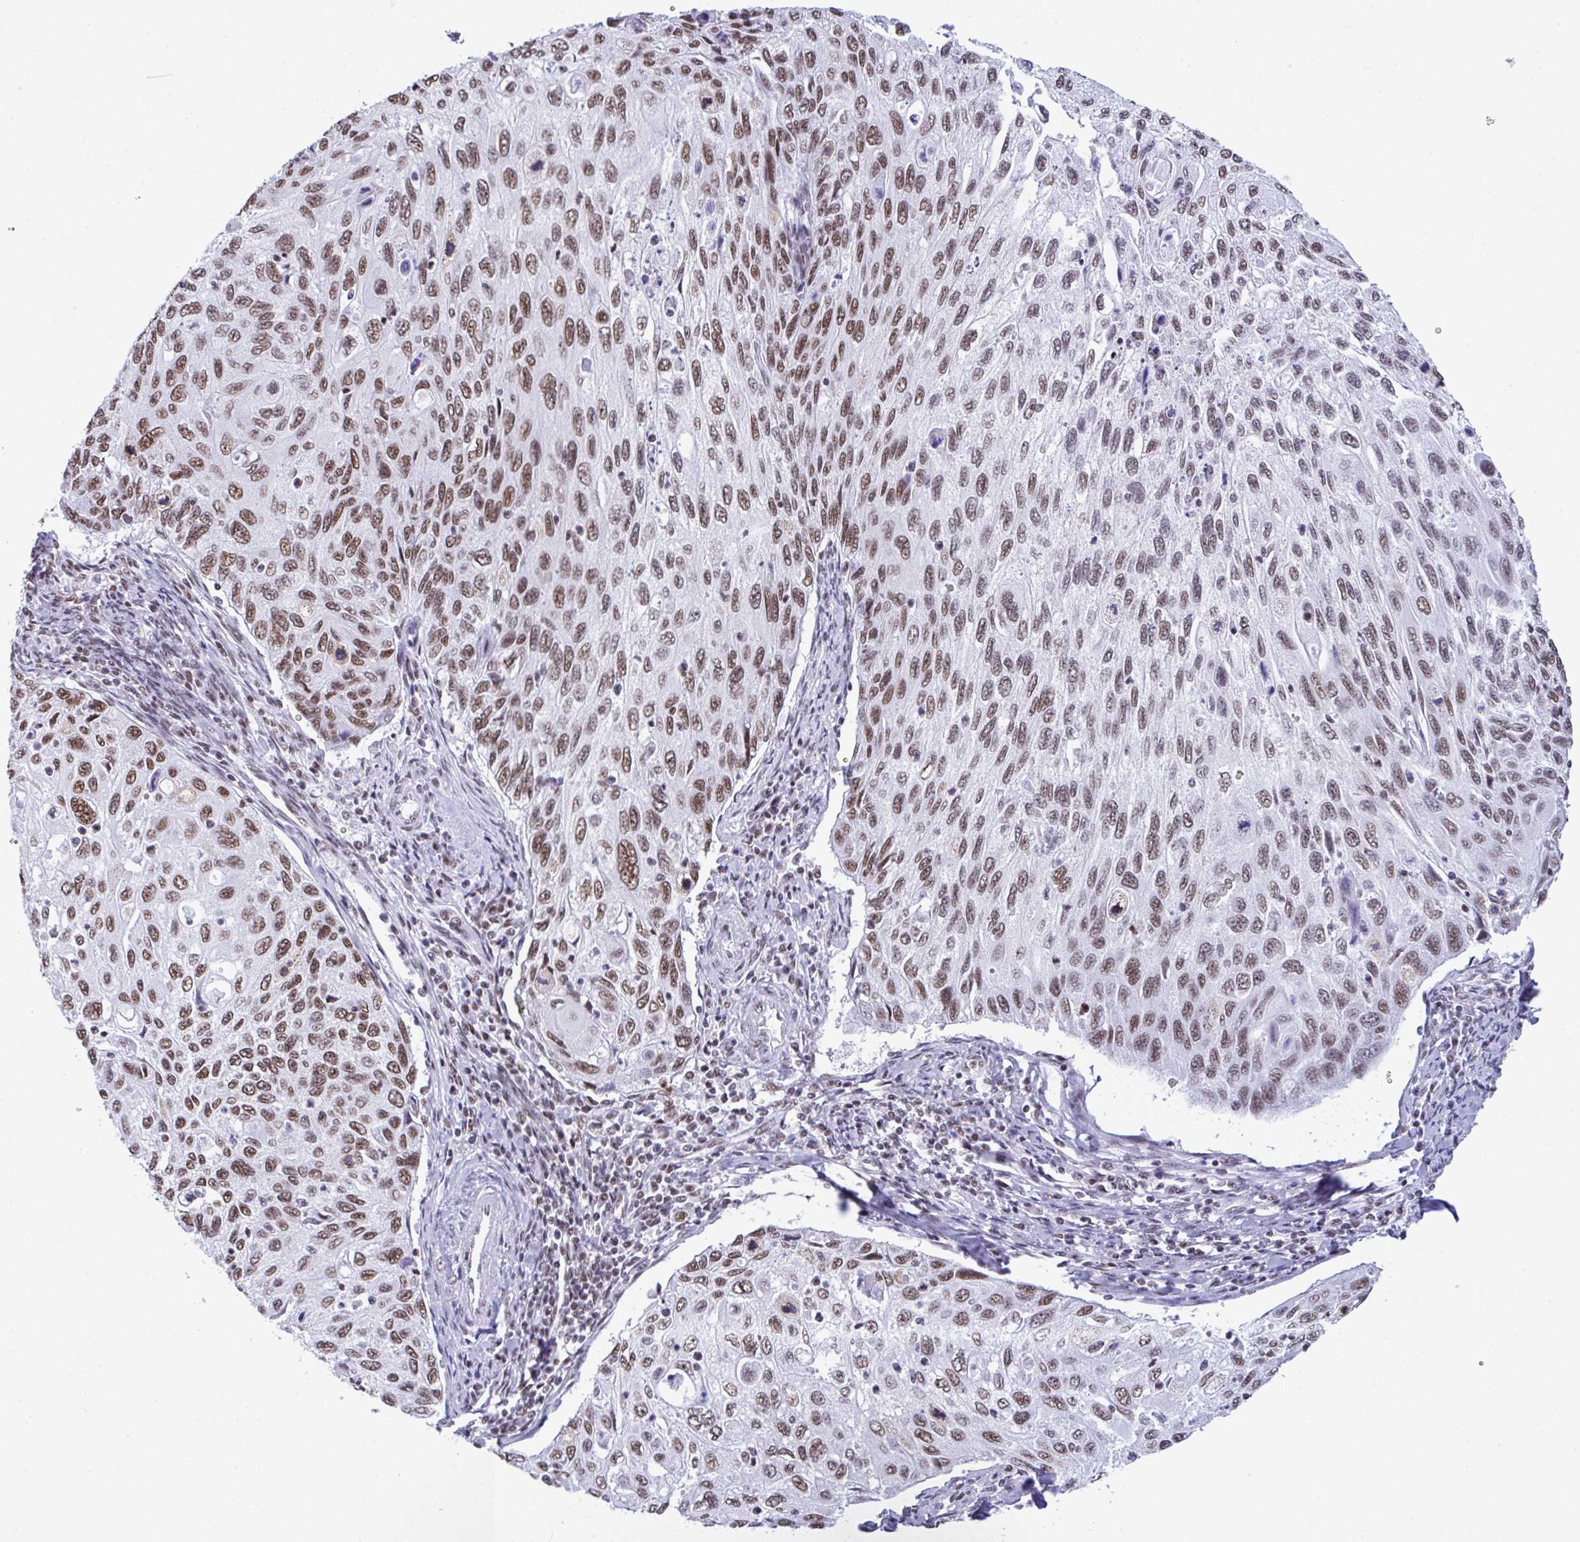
{"staining": {"intensity": "moderate", "quantity": ">75%", "location": "nuclear"}, "tissue": "cervical cancer", "cell_type": "Tumor cells", "image_type": "cancer", "snomed": [{"axis": "morphology", "description": "Squamous cell carcinoma, NOS"}, {"axis": "topography", "description": "Cervix"}], "caption": "Cervical cancer (squamous cell carcinoma) tissue displays moderate nuclear staining in approximately >75% of tumor cells, visualized by immunohistochemistry.", "gene": "DDX52", "patient": {"sex": "female", "age": 70}}